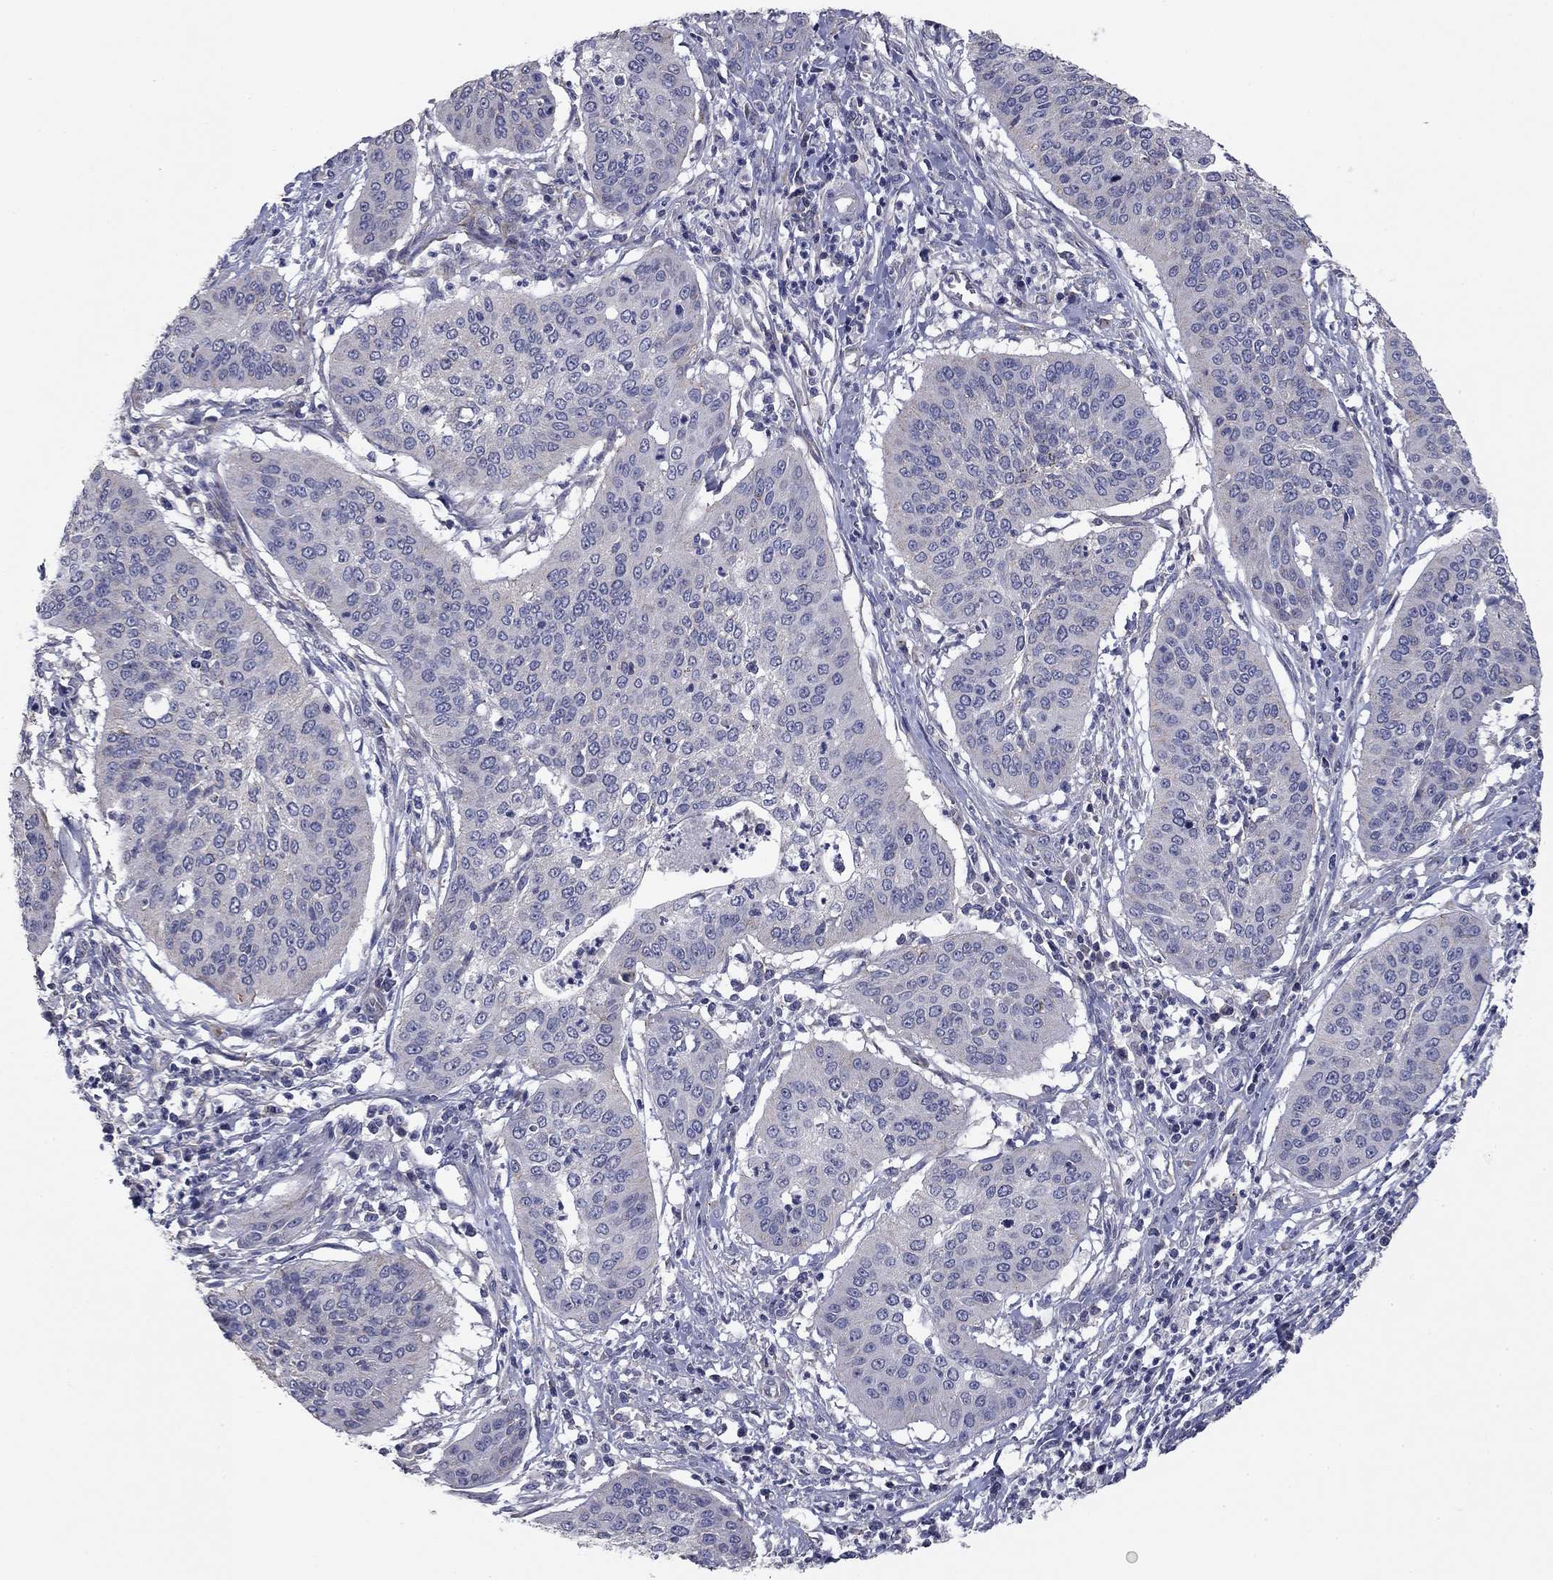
{"staining": {"intensity": "negative", "quantity": "none", "location": "none"}, "tissue": "cervical cancer", "cell_type": "Tumor cells", "image_type": "cancer", "snomed": [{"axis": "morphology", "description": "Normal tissue, NOS"}, {"axis": "morphology", "description": "Squamous cell carcinoma, NOS"}, {"axis": "topography", "description": "Cervix"}], "caption": "IHC of human cervical squamous cell carcinoma reveals no staining in tumor cells.", "gene": "SEPTIN3", "patient": {"sex": "female", "age": 39}}